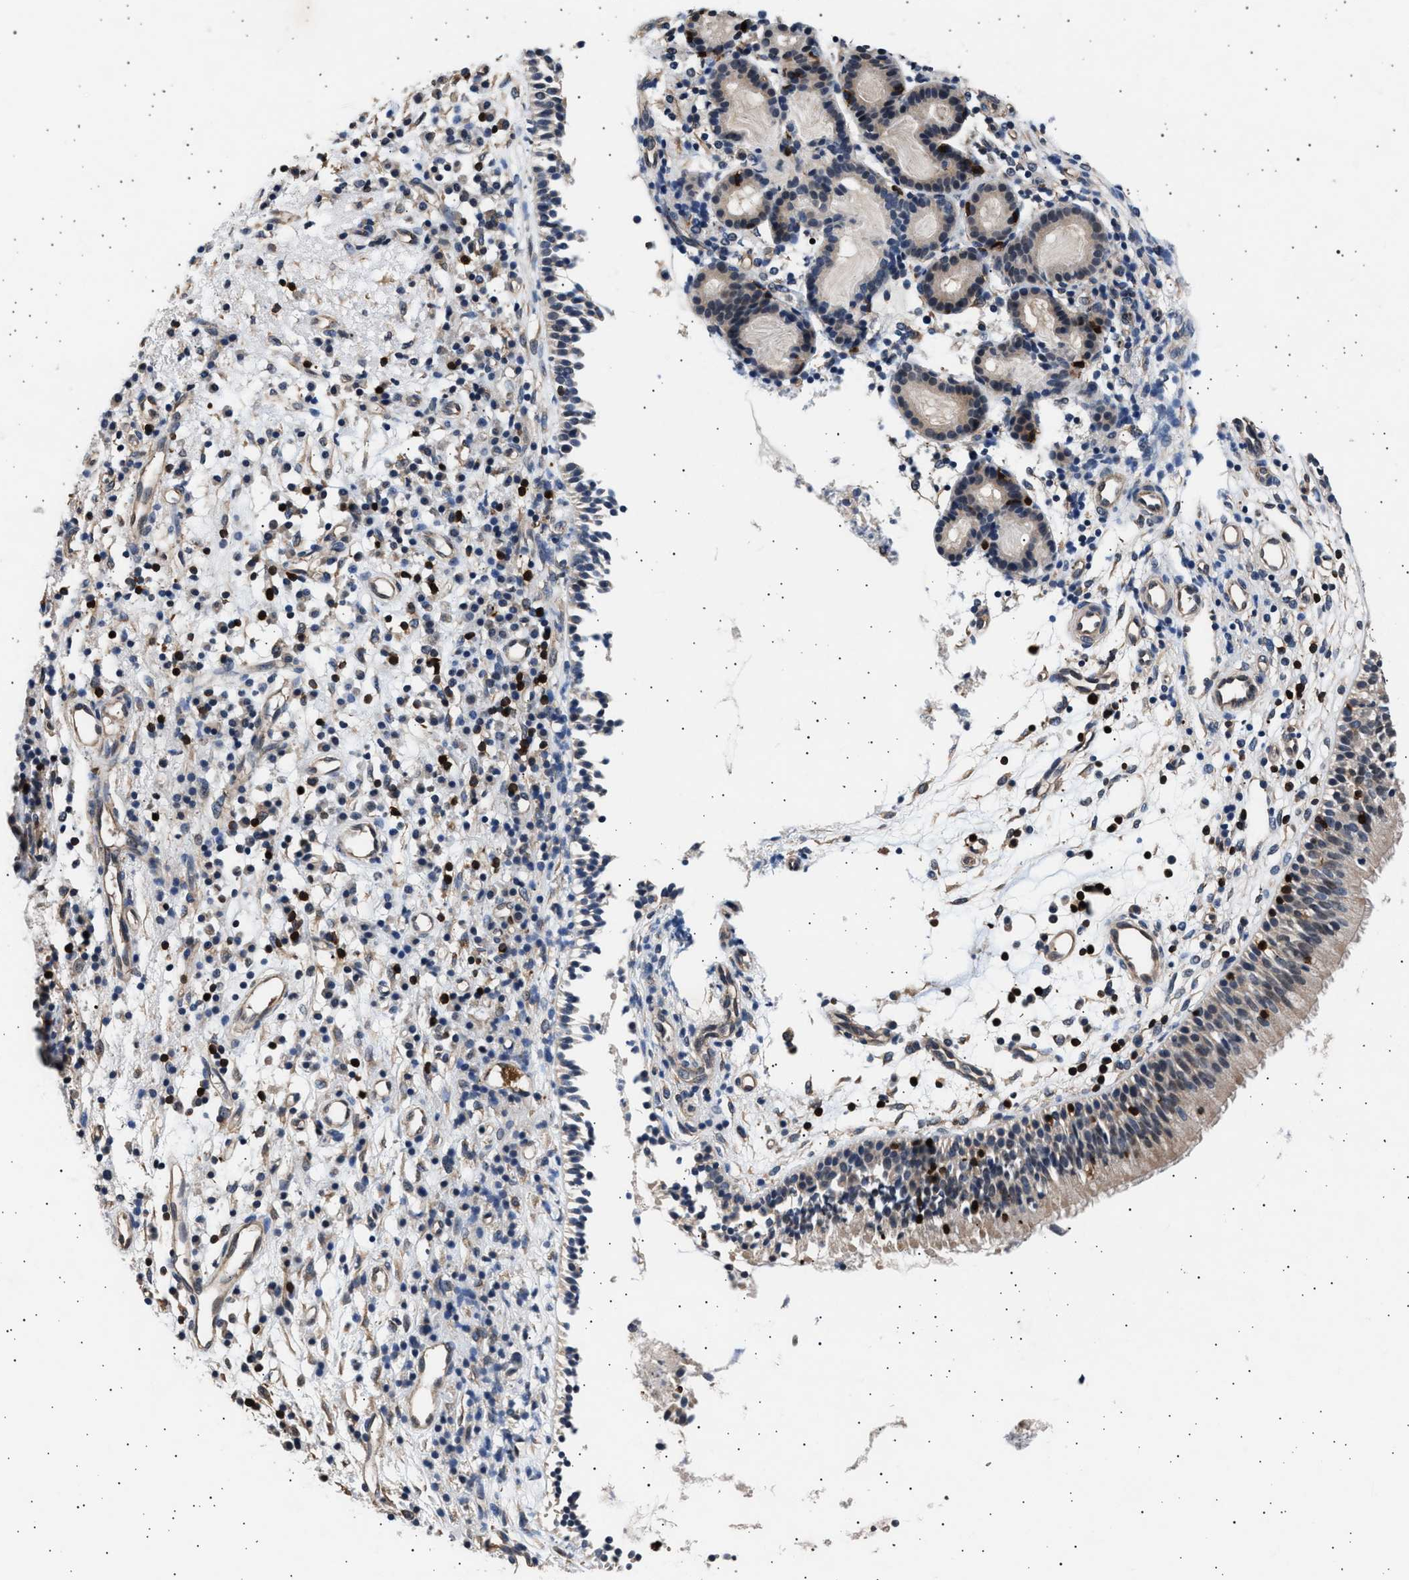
{"staining": {"intensity": "weak", "quantity": "25%-75%", "location": "cytoplasmic/membranous"}, "tissue": "nasopharynx", "cell_type": "Respiratory epithelial cells", "image_type": "normal", "snomed": [{"axis": "morphology", "description": "Normal tissue, NOS"}, {"axis": "topography", "description": "Nasopharynx"}], "caption": "High-magnification brightfield microscopy of benign nasopharynx stained with DAB (brown) and counterstained with hematoxylin (blue). respiratory epithelial cells exhibit weak cytoplasmic/membranous expression is present in about25%-75% of cells.", "gene": "GRAP2", "patient": {"sex": "male", "age": 21}}